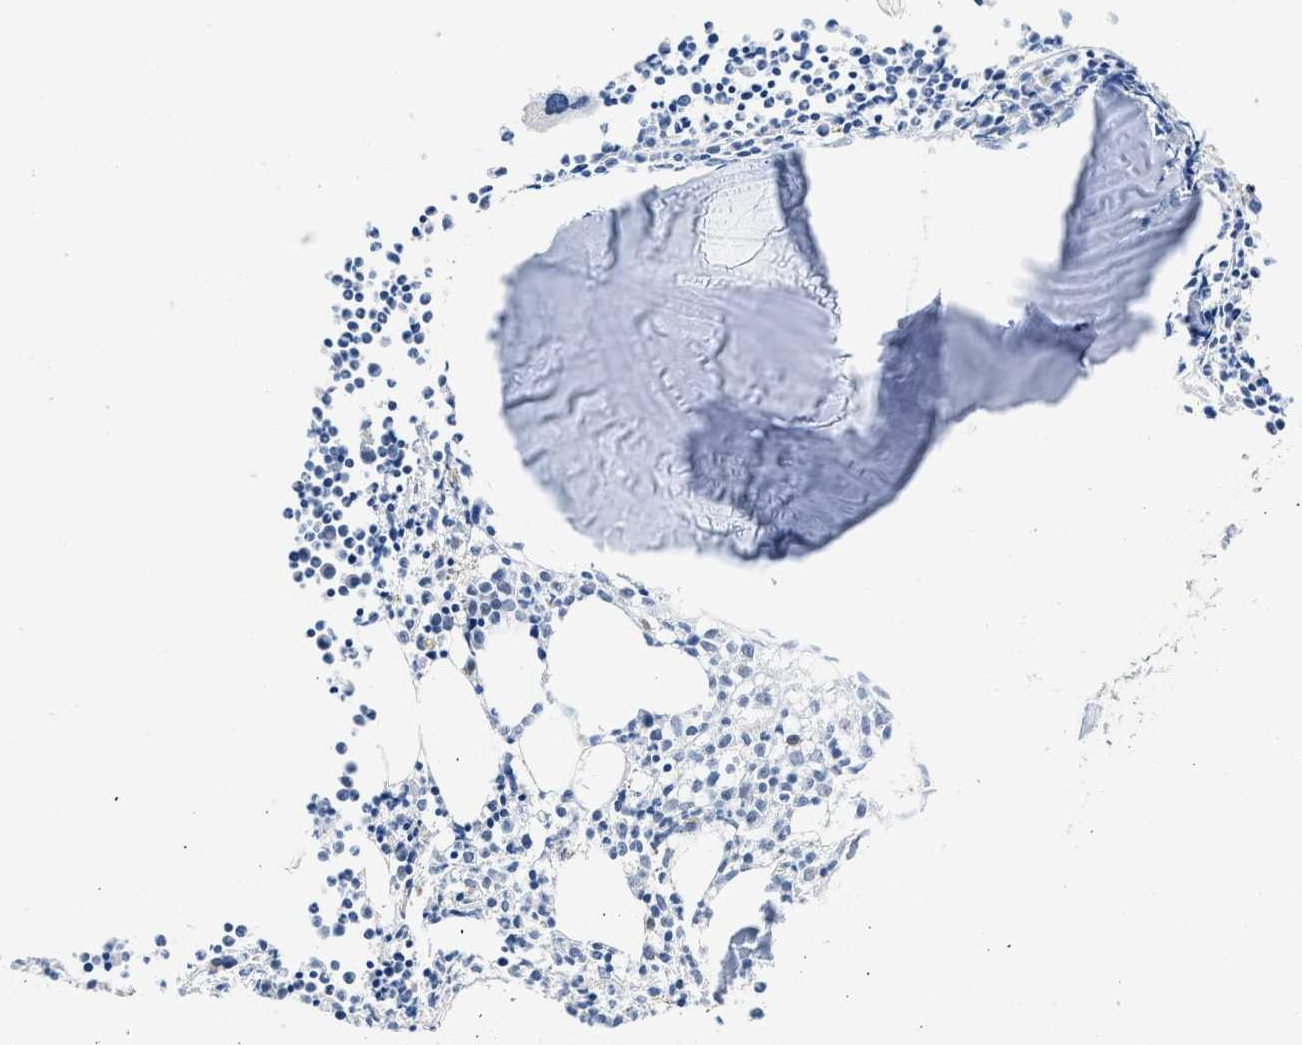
{"staining": {"intensity": "moderate", "quantity": "25%-75%", "location": "nuclear"}, "tissue": "bone marrow", "cell_type": "Hematopoietic cells", "image_type": "normal", "snomed": [{"axis": "morphology", "description": "Normal tissue, NOS"}, {"axis": "morphology", "description": "Inflammation, NOS"}, {"axis": "topography", "description": "Bone marrow"}], "caption": "High-magnification brightfield microscopy of benign bone marrow stained with DAB (3,3'-diaminobenzidine) (brown) and counterstained with hematoxylin (blue). hematopoietic cells exhibit moderate nuclear expression is identified in approximately25%-75% of cells. (Brightfield microscopy of DAB IHC at high magnification).", "gene": "TERF2IP", "patient": {"sex": "female", "age": 53}}